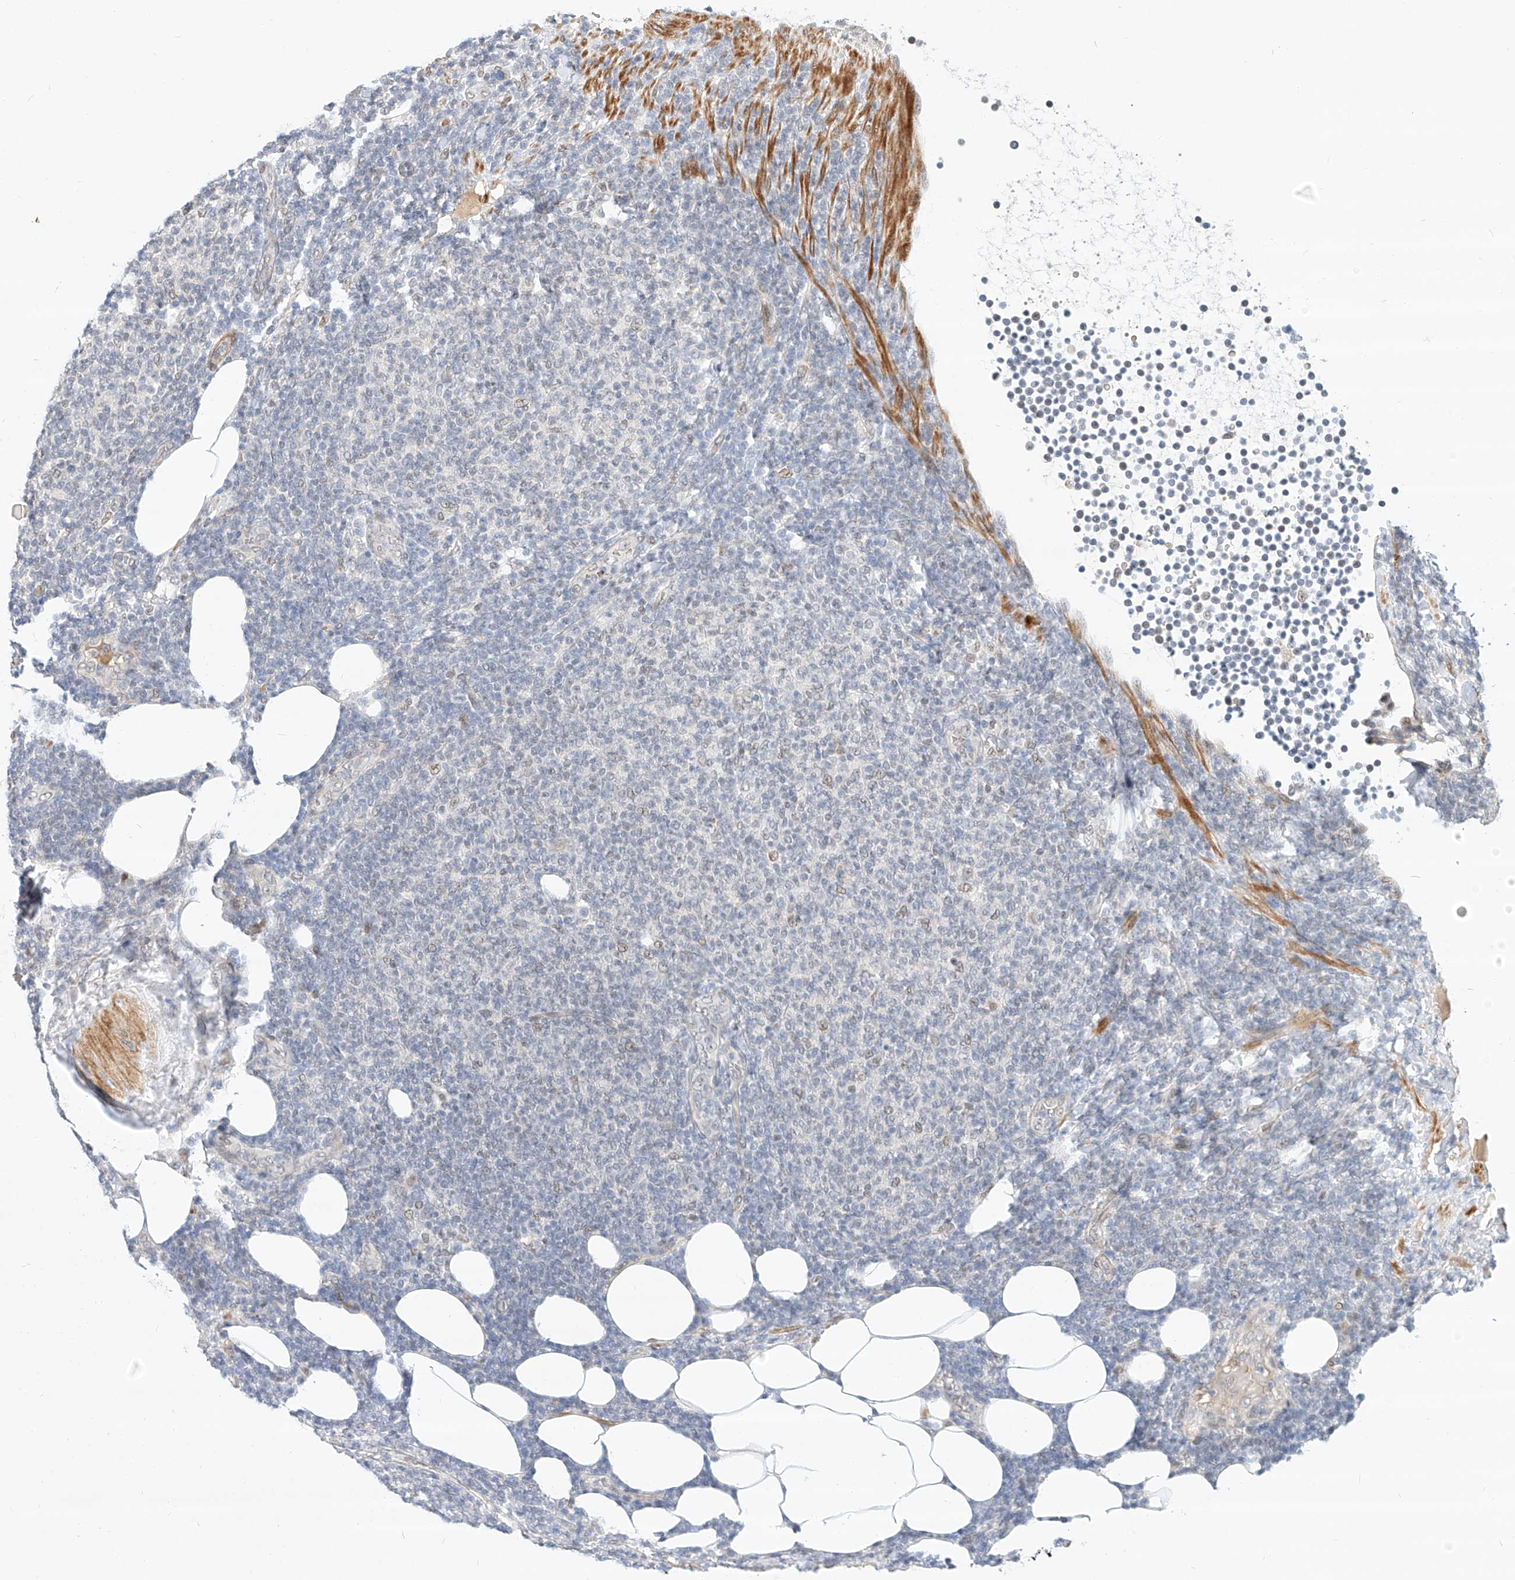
{"staining": {"intensity": "negative", "quantity": "none", "location": "none"}, "tissue": "lymphoma", "cell_type": "Tumor cells", "image_type": "cancer", "snomed": [{"axis": "morphology", "description": "Malignant lymphoma, non-Hodgkin's type, Low grade"}, {"axis": "topography", "description": "Lymph node"}], "caption": "Immunohistochemical staining of lymphoma demonstrates no significant positivity in tumor cells. (DAB (3,3'-diaminobenzidine) IHC, high magnification).", "gene": "CBX8", "patient": {"sex": "male", "age": 66}}